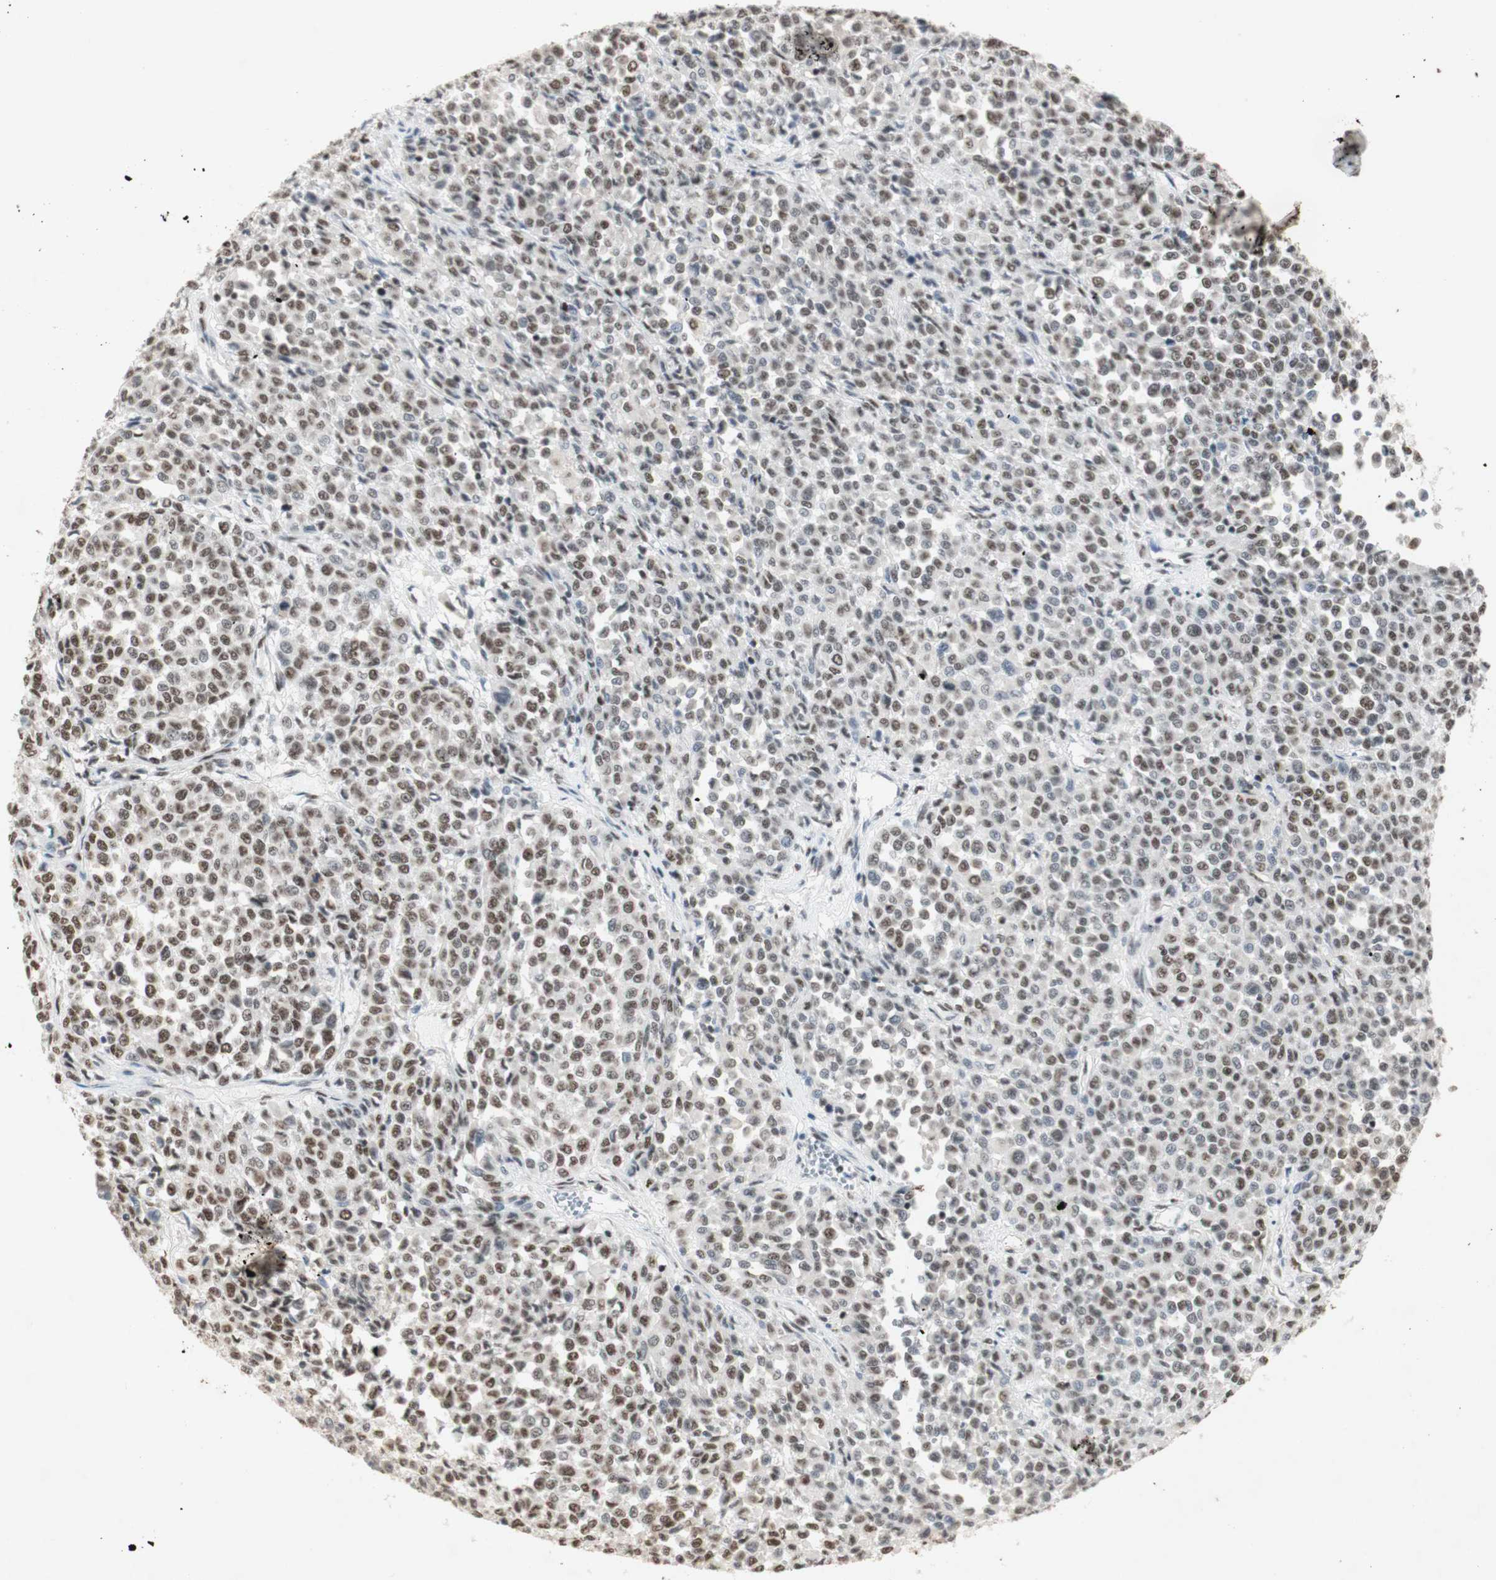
{"staining": {"intensity": "moderate", "quantity": ">75%", "location": "nuclear"}, "tissue": "melanoma", "cell_type": "Tumor cells", "image_type": "cancer", "snomed": [{"axis": "morphology", "description": "Malignant melanoma, Metastatic site"}, {"axis": "topography", "description": "Pancreas"}], "caption": "A brown stain shows moderate nuclear staining of a protein in melanoma tumor cells. (DAB (3,3'-diaminobenzidine) = brown stain, brightfield microscopy at high magnification).", "gene": "SNRPB", "patient": {"sex": "female", "age": 30}}